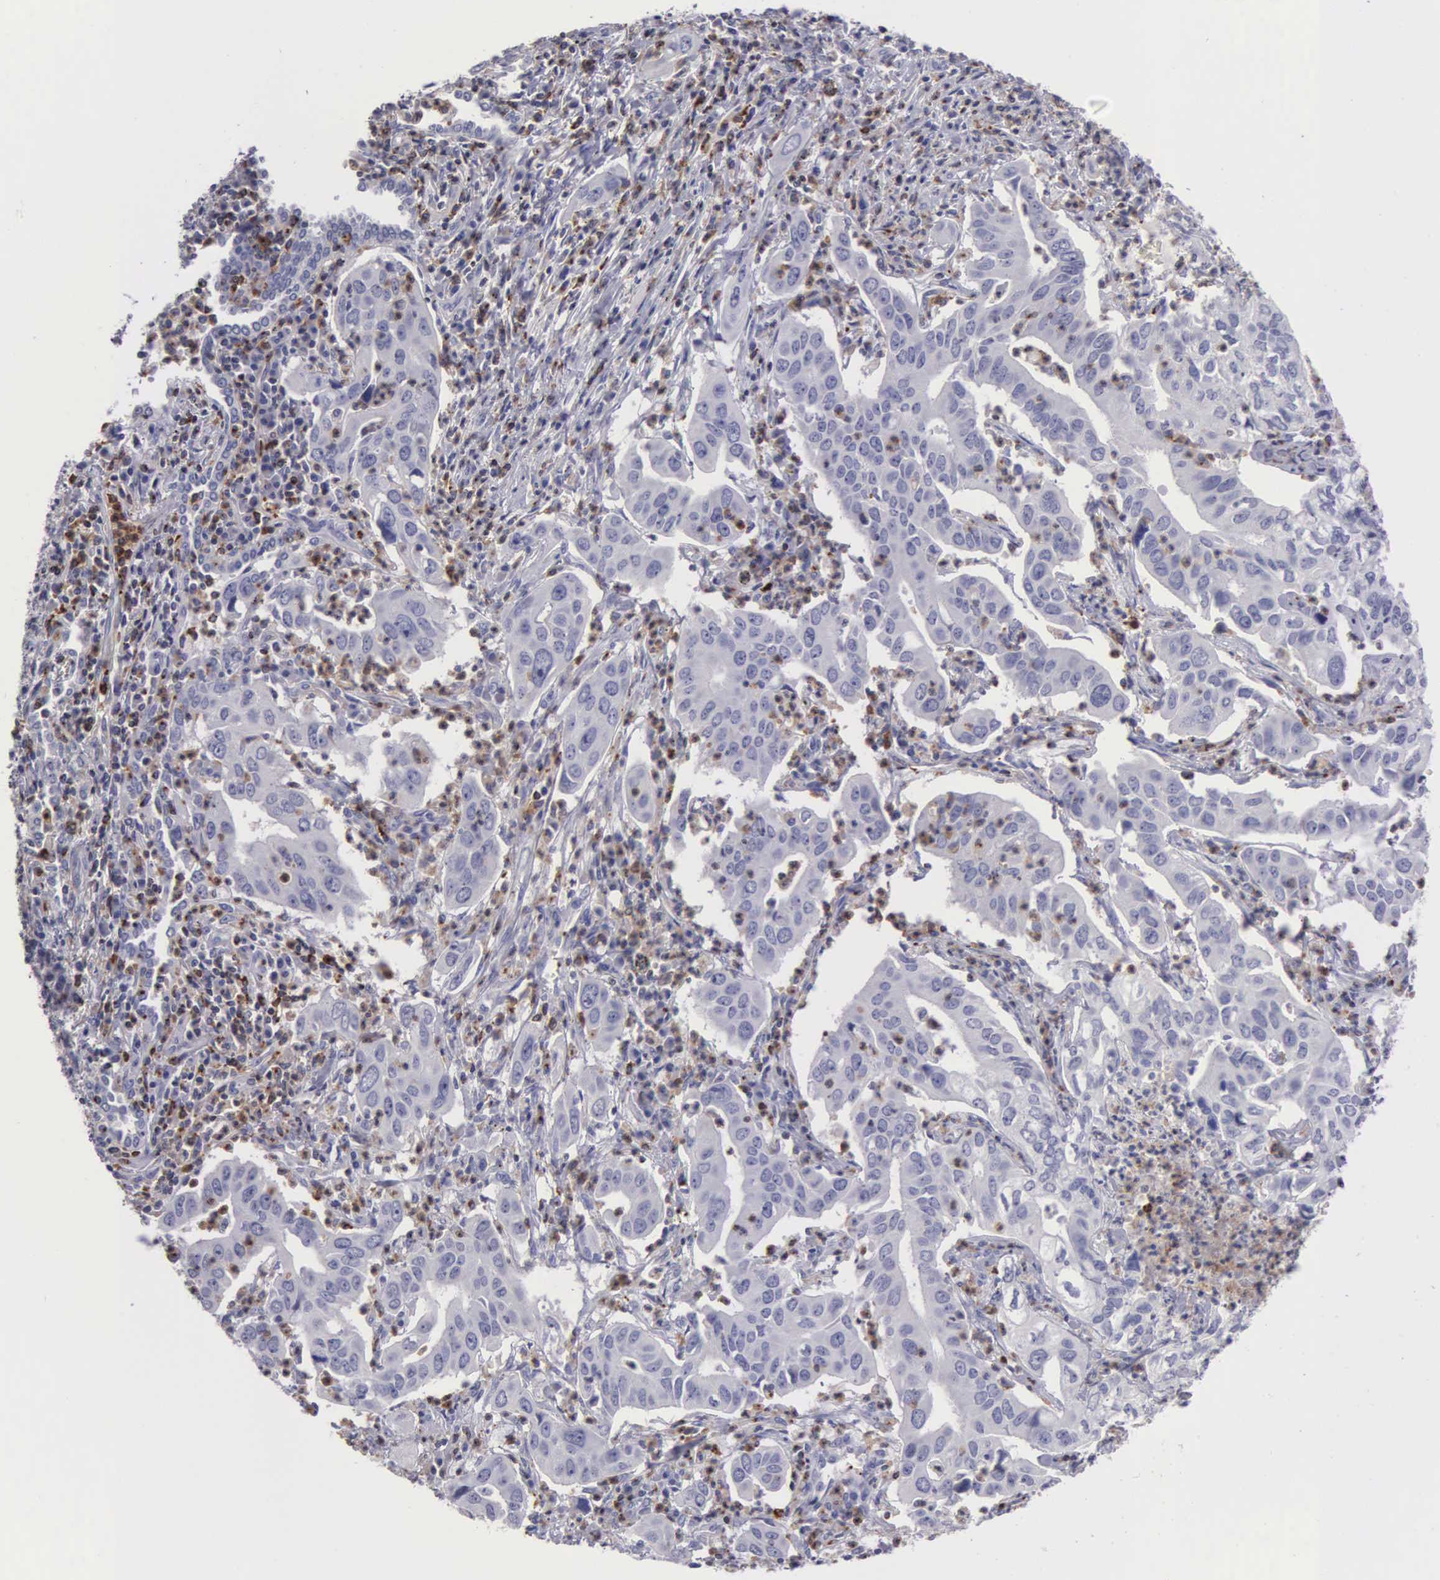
{"staining": {"intensity": "negative", "quantity": "none", "location": "none"}, "tissue": "lung cancer", "cell_type": "Tumor cells", "image_type": "cancer", "snomed": [{"axis": "morphology", "description": "Adenocarcinoma, NOS"}, {"axis": "topography", "description": "Lung"}], "caption": "Protein analysis of lung cancer (adenocarcinoma) displays no significant expression in tumor cells.", "gene": "SRGN", "patient": {"sex": "male", "age": 48}}